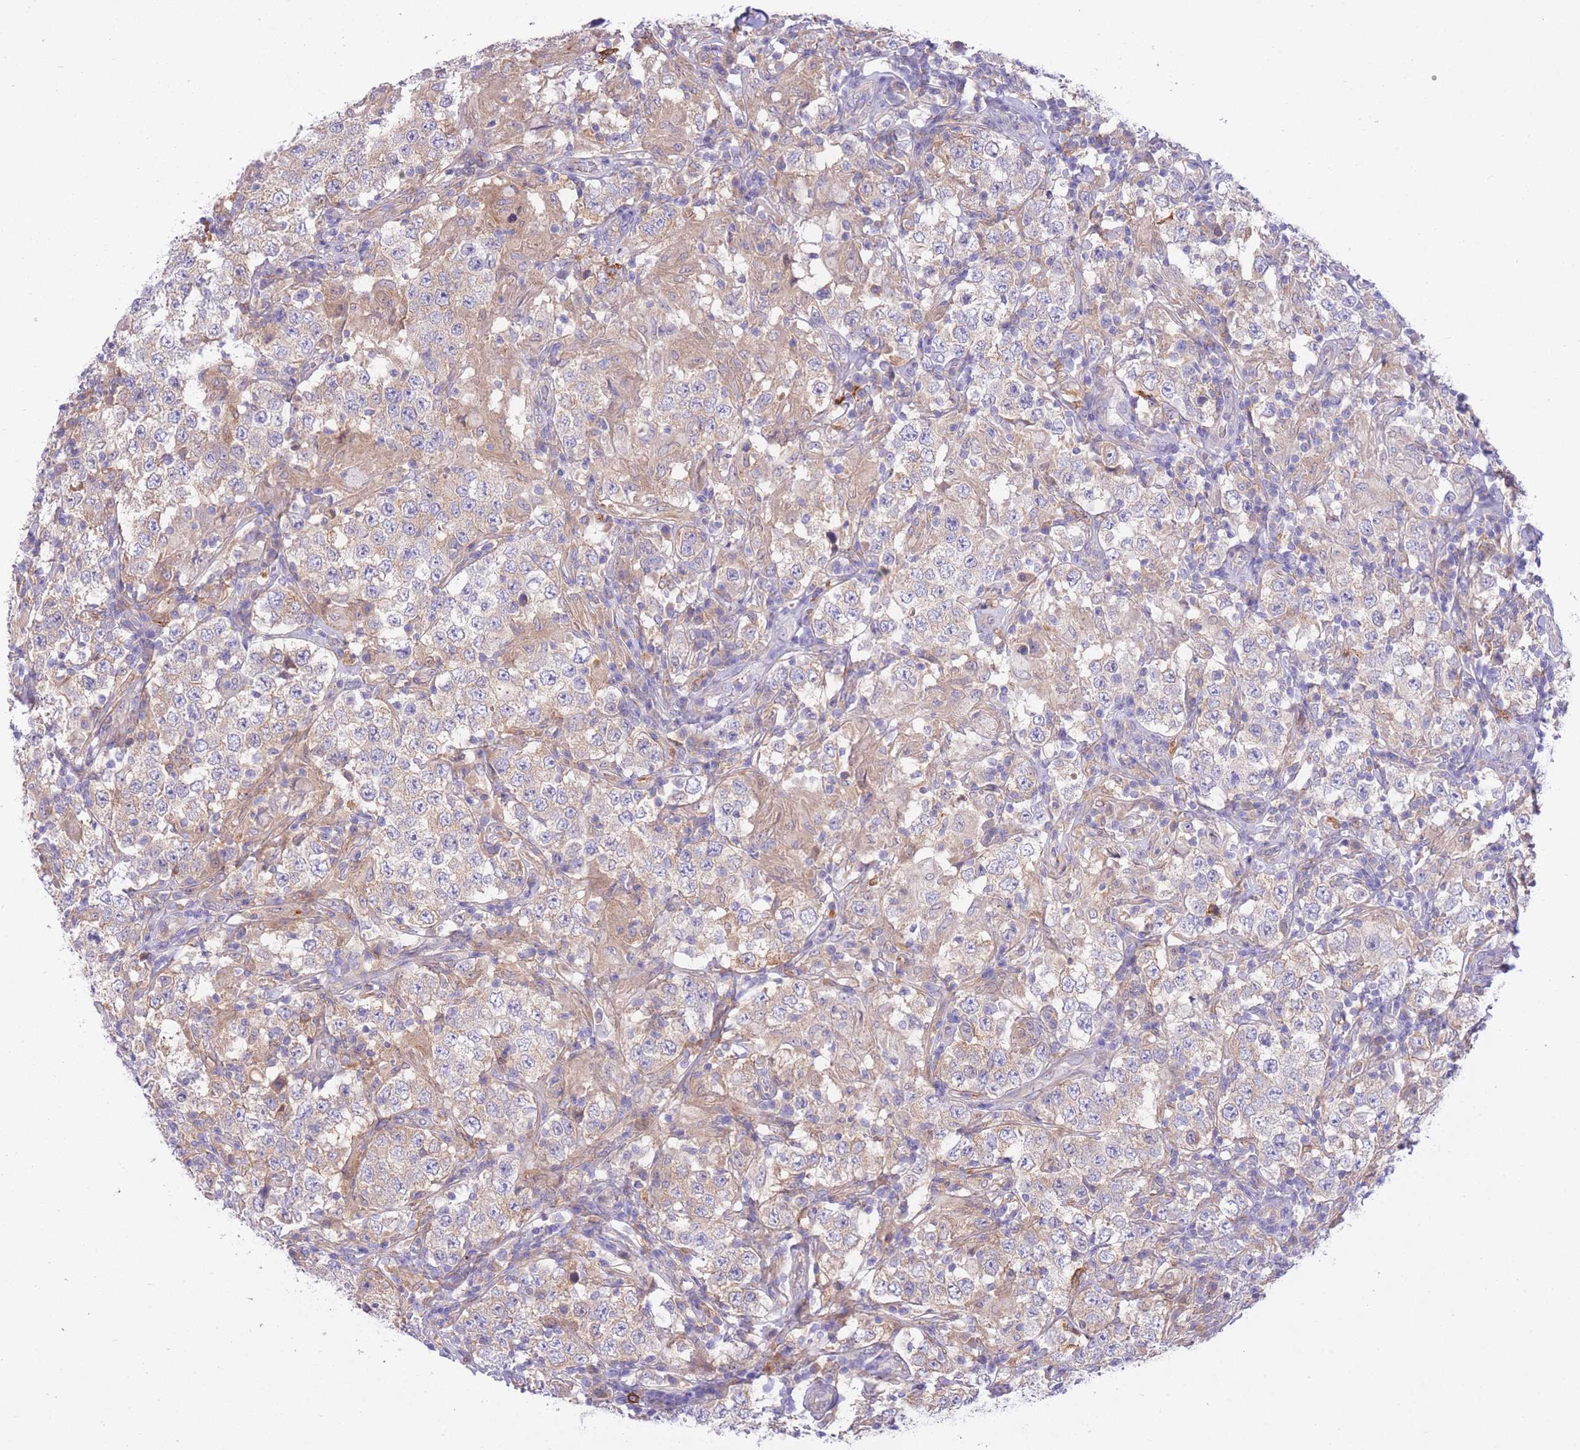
{"staining": {"intensity": "negative", "quantity": "none", "location": "none"}, "tissue": "testis cancer", "cell_type": "Tumor cells", "image_type": "cancer", "snomed": [{"axis": "morphology", "description": "Seminoma, NOS"}, {"axis": "morphology", "description": "Carcinoma, Embryonal, NOS"}, {"axis": "topography", "description": "Testis"}], "caption": "Tumor cells show no significant staining in testis cancer.", "gene": "NAMPT", "patient": {"sex": "male", "age": 41}}